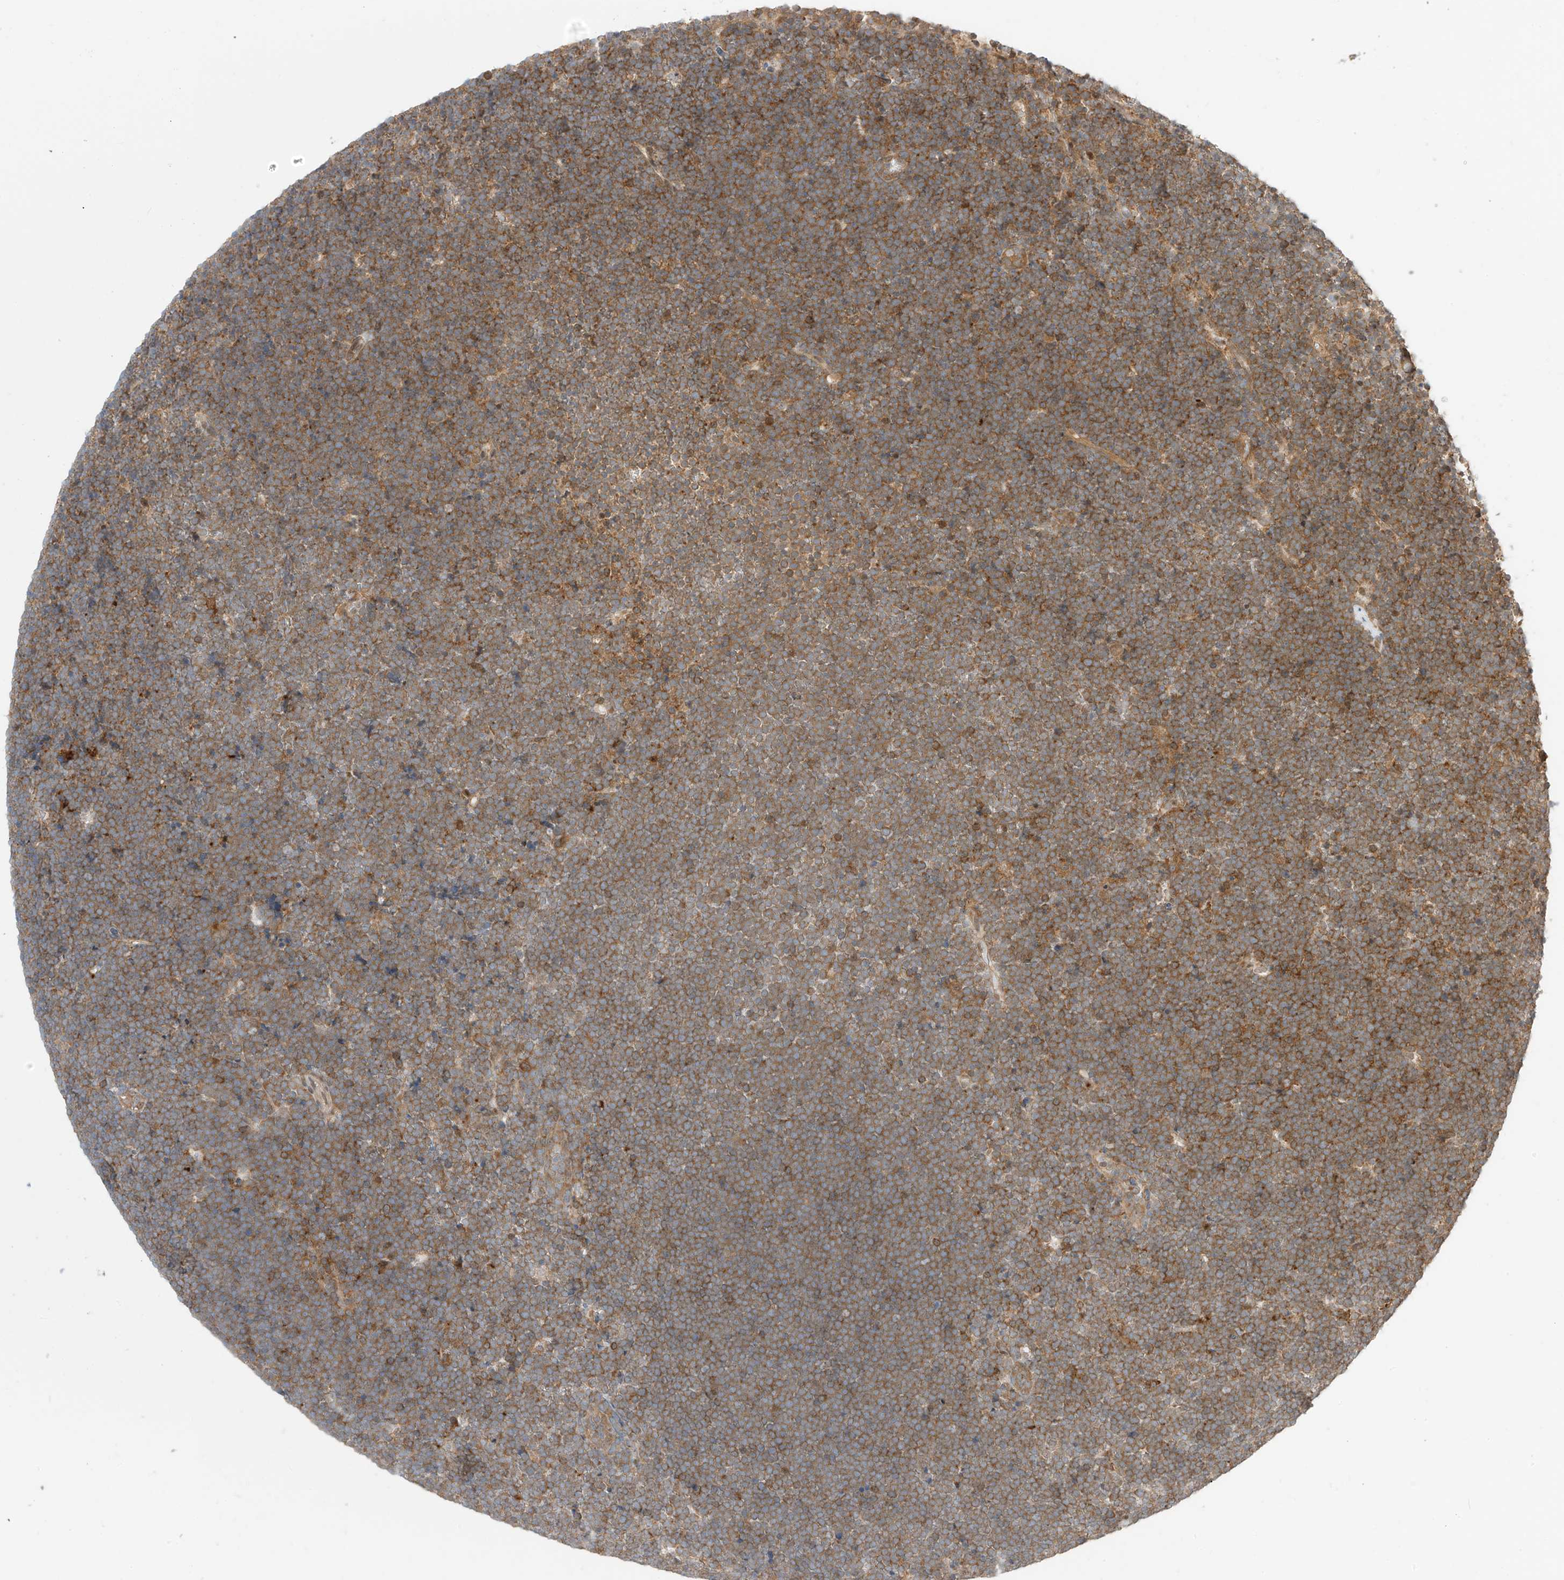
{"staining": {"intensity": "moderate", "quantity": ">75%", "location": "cytoplasmic/membranous"}, "tissue": "lymphoma", "cell_type": "Tumor cells", "image_type": "cancer", "snomed": [{"axis": "morphology", "description": "Malignant lymphoma, non-Hodgkin's type, High grade"}, {"axis": "topography", "description": "Lymph node"}], "caption": "Immunohistochemistry (IHC) (DAB) staining of high-grade malignant lymphoma, non-Hodgkin's type shows moderate cytoplasmic/membranous protein expression in approximately >75% of tumor cells.", "gene": "MRTFA", "patient": {"sex": "male", "age": 13}}